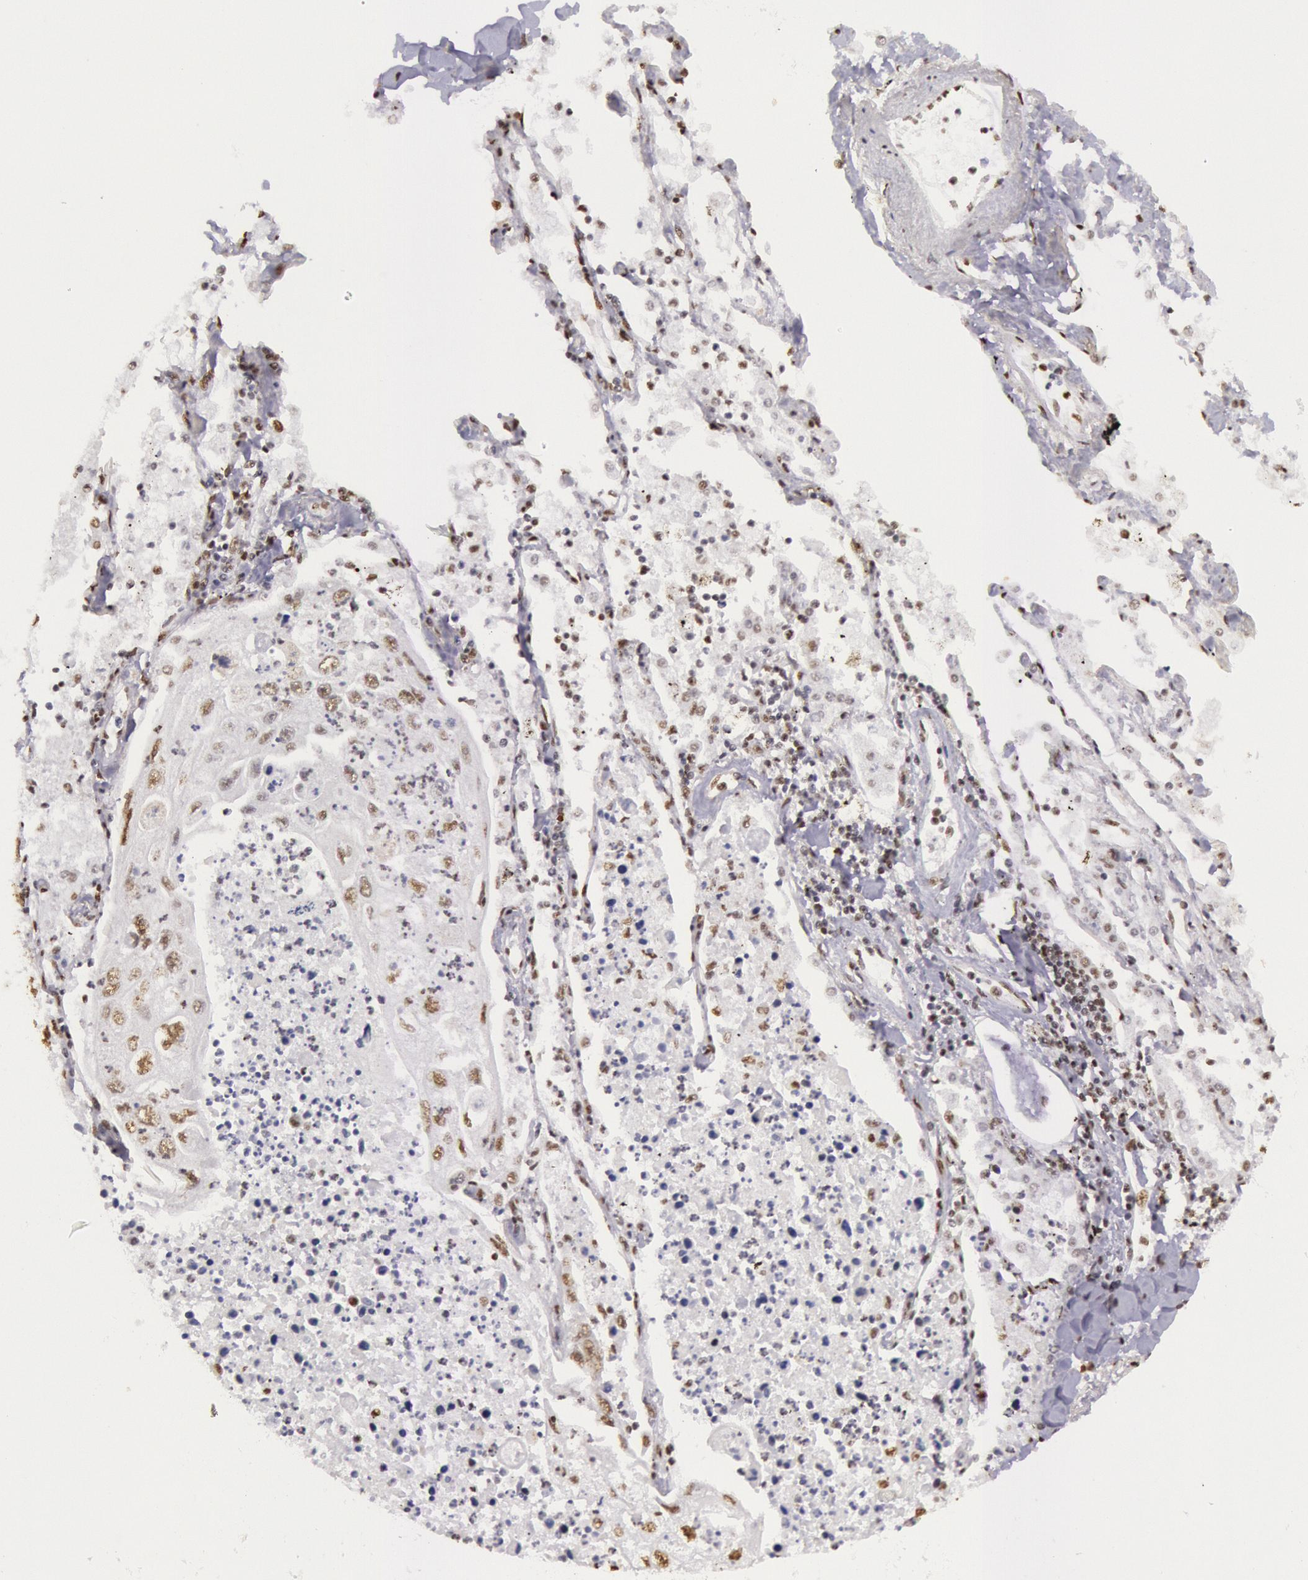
{"staining": {"intensity": "weak", "quantity": ">75%", "location": "nuclear"}, "tissue": "lung cancer", "cell_type": "Tumor cells", "image_type": "cancer", "snomed": [{"axis": "morphology", "description": "Squamous cell carcinoma, NOS"}, {"axis": "topography", "description": "Lung"}], "caption": "A low amount of weak nuclear expression is present in approximately >75% of tumor cells in squamous cell carcinoma (lung) tissue.", "gene": "HNRNPH2", "patient": {"sex": "male", "age": 75}}